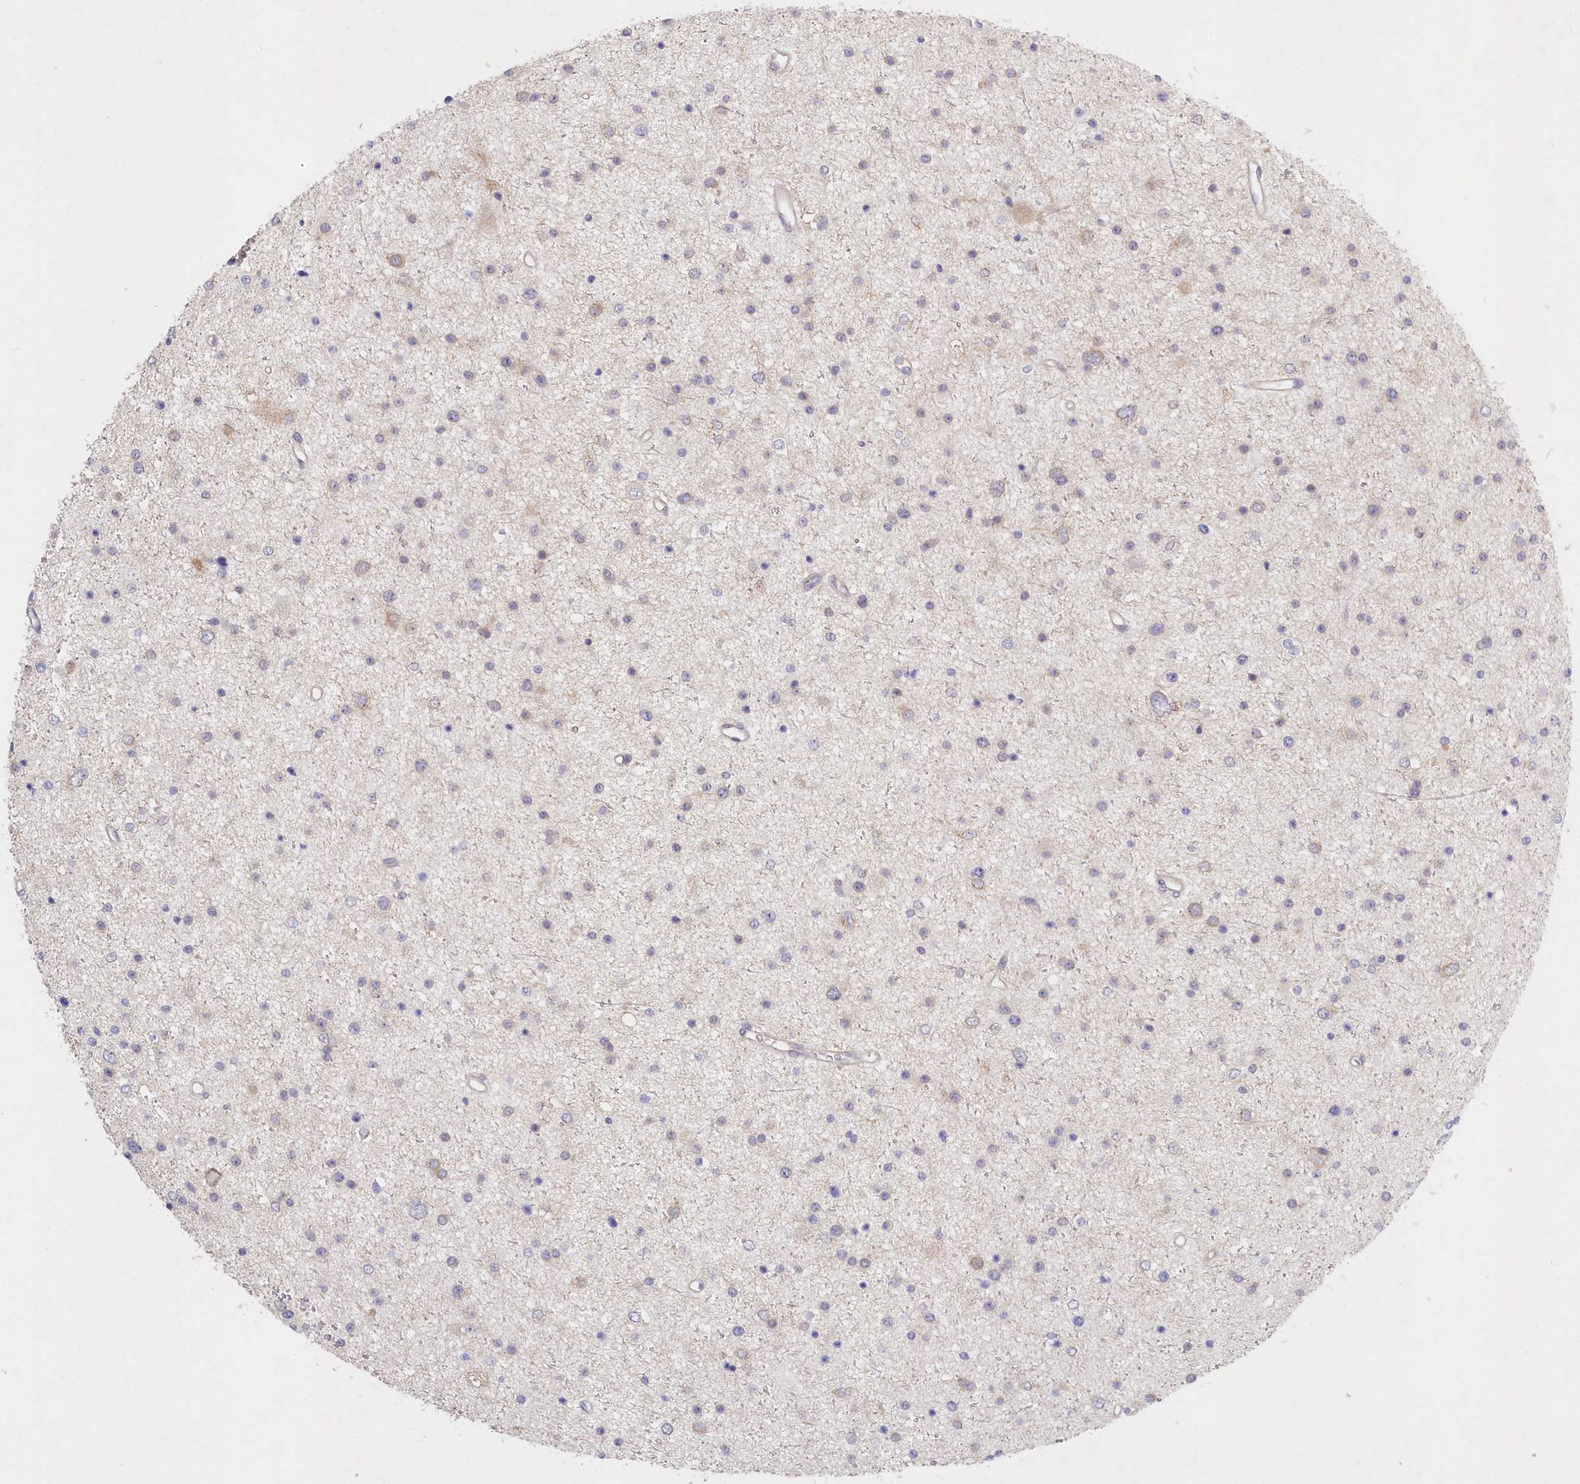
{"staining": {"intensity": "negative", "quantity": "none", "location": "none"}, "tissue": "glioma", "cell_type": "Tumor cells", "image_type": "cancer", "snomed": [{"axis": "morphology", "description": "Glioma, malignant, Low grade"}, {"axis": "topography", "description": "Cerebral cortex"}], "caption": "Immunohistochemical staining of low-grade glioma (malignant) shows no significant positivity in tumor cells.", "gene": "KATNA1", "patient": {"sex": "female", "age": 39}}